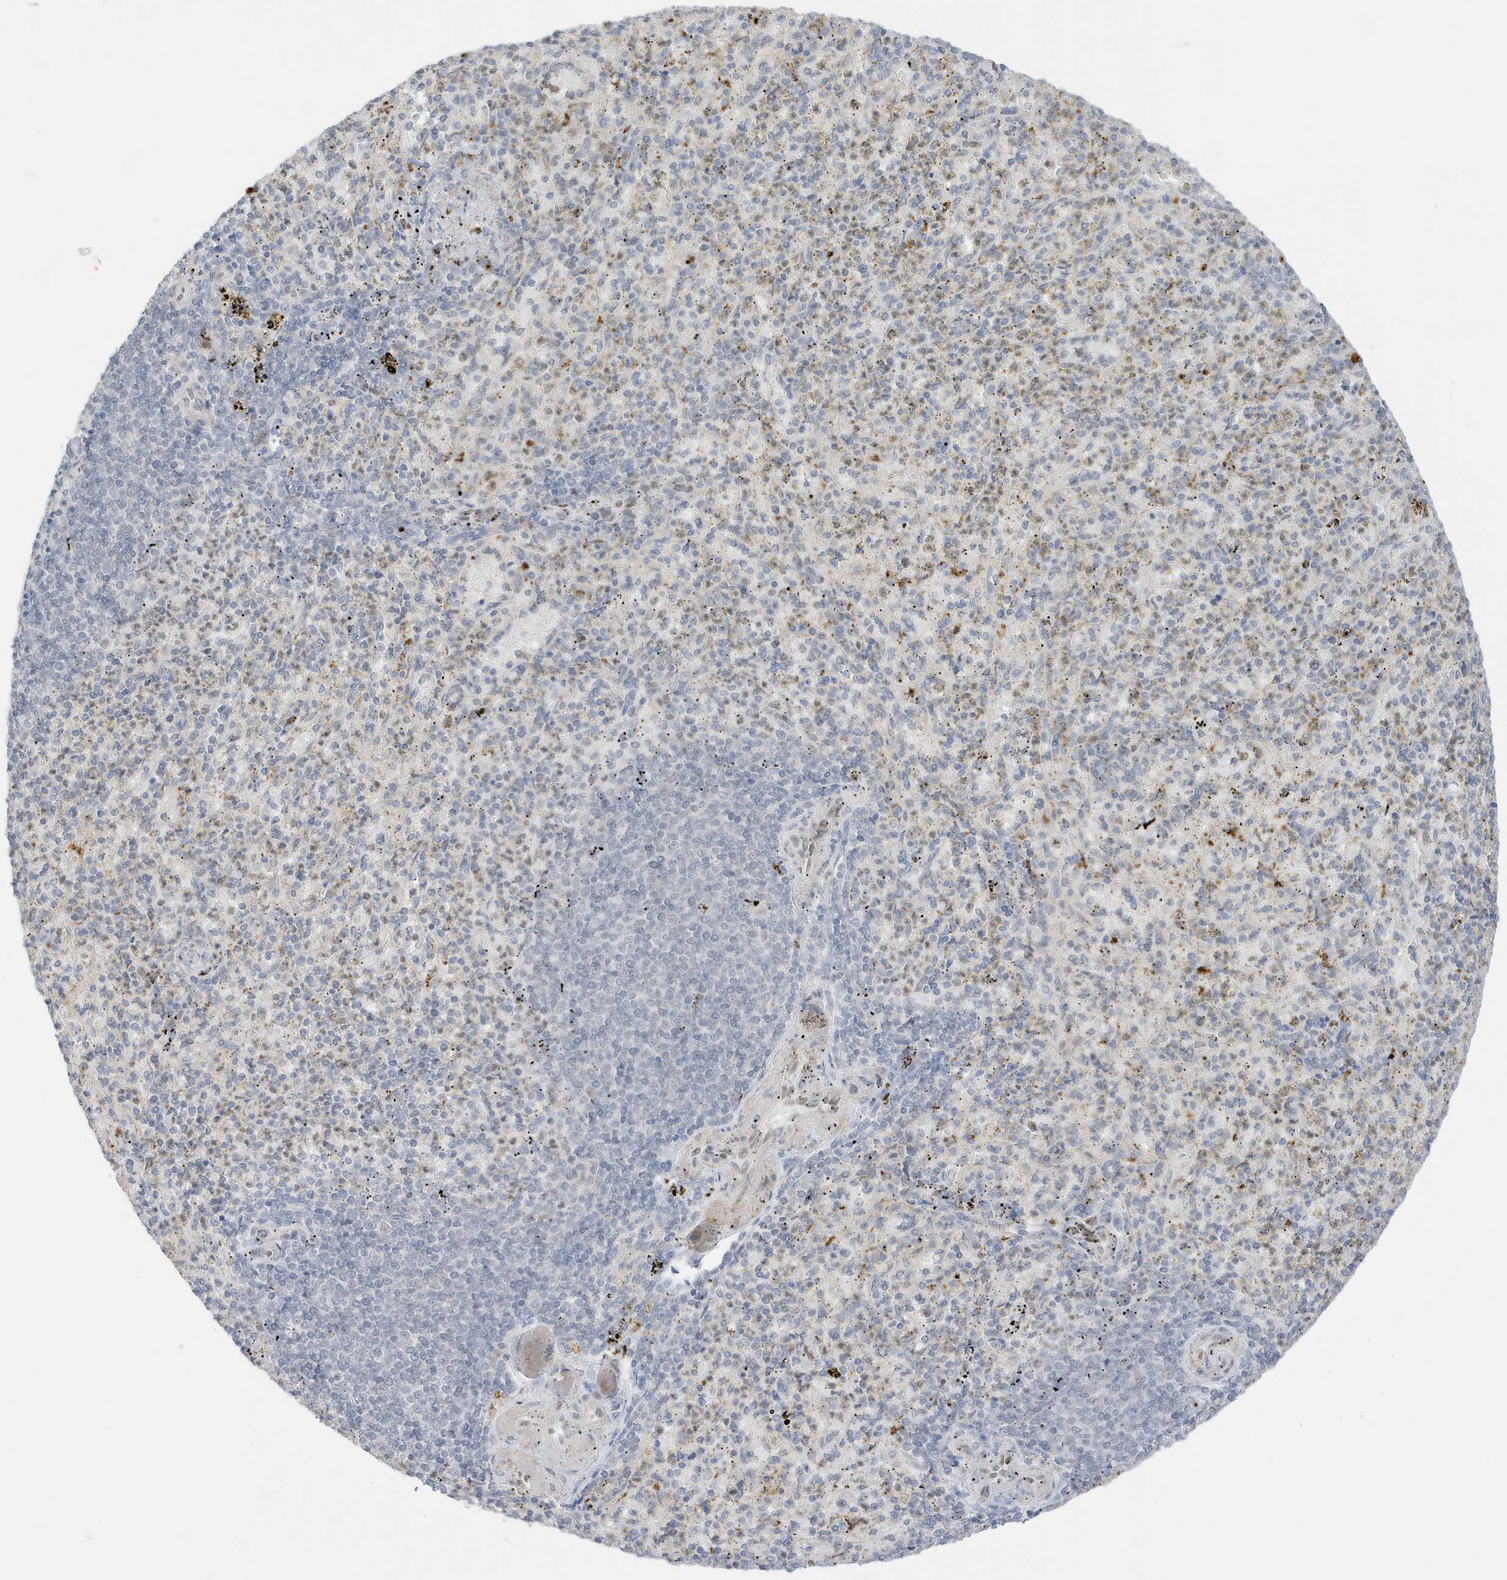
{"staining": {"intensity": "negative", "quantity": "none", "location": "none"}, "tissue": "spleen", "cell_type": "Cells in red pulp", "image_type": "normal", "snomed": [{"axis": "morphology", "description": "Normal tissue, NOS"}, {"axis": "topography", "description": "Spleen"}], "caption": "IHC of unremarkable spleen reveals no positivity in cells in red pulp. Nuclei are stained in blue.", "gene": "MSL3", "patient": {"sex": "female", "age": 74}}